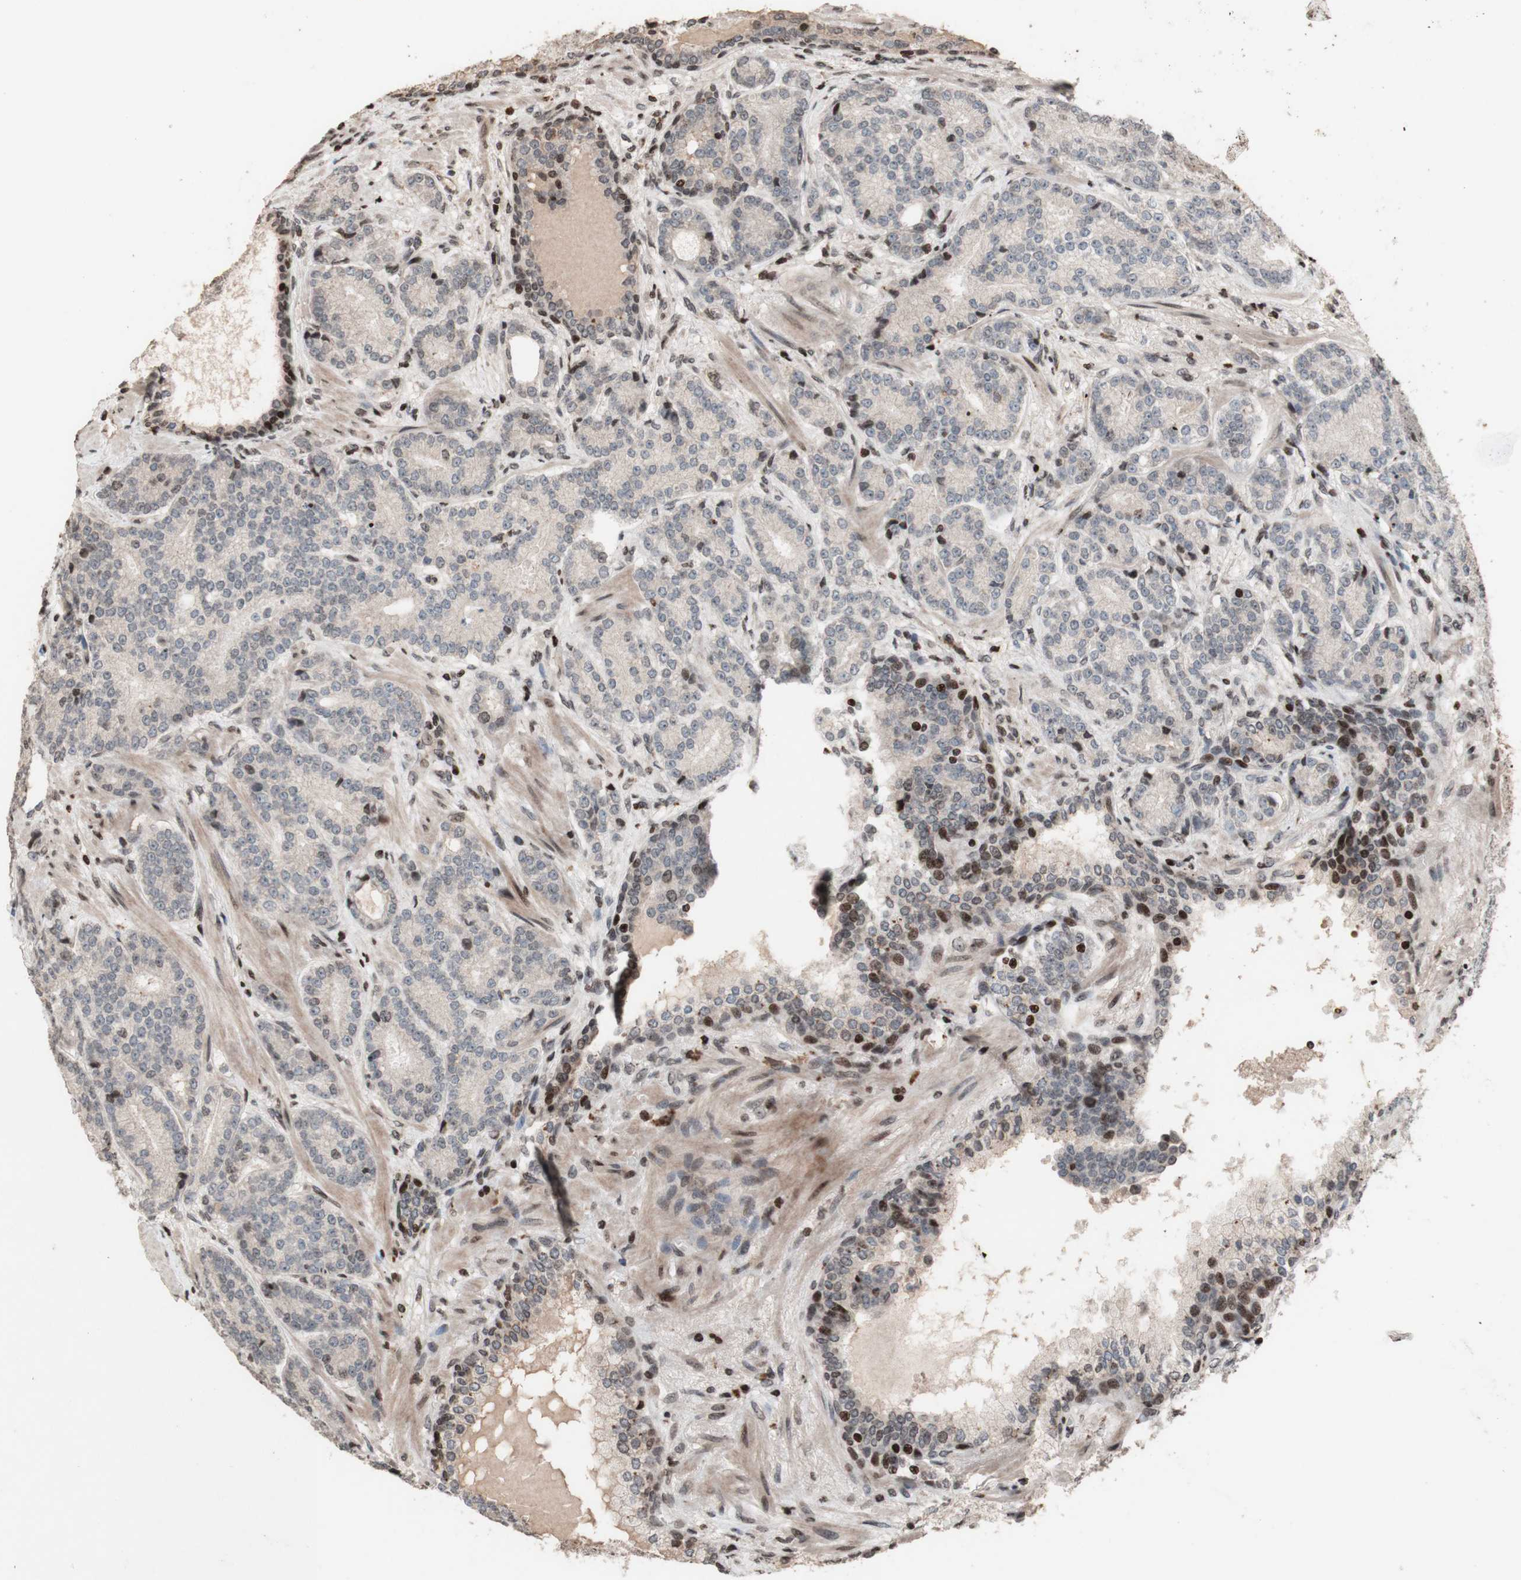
{"staining": {"intensity": "negative", "quantity": "none", "location": "none"}, "tissue": "prostate cancer", "cell_type": "Tumor cells", "image_type": "cancer", "snomed": [{"axis": "morphology", "description": "Adenocarcinoma, High grade"}, {"axis": "topography", "description": "Prostate"}], "caption": "Immunohistochemistry (IHC) image of neoplastic tissue: prostate cancer stained with DAB (3,3'-diaminobenzidine) exhibits no significant protein expression in tumor cells.", "gene": "POLA1", "patient": {"sex": "male", "age": 61}}